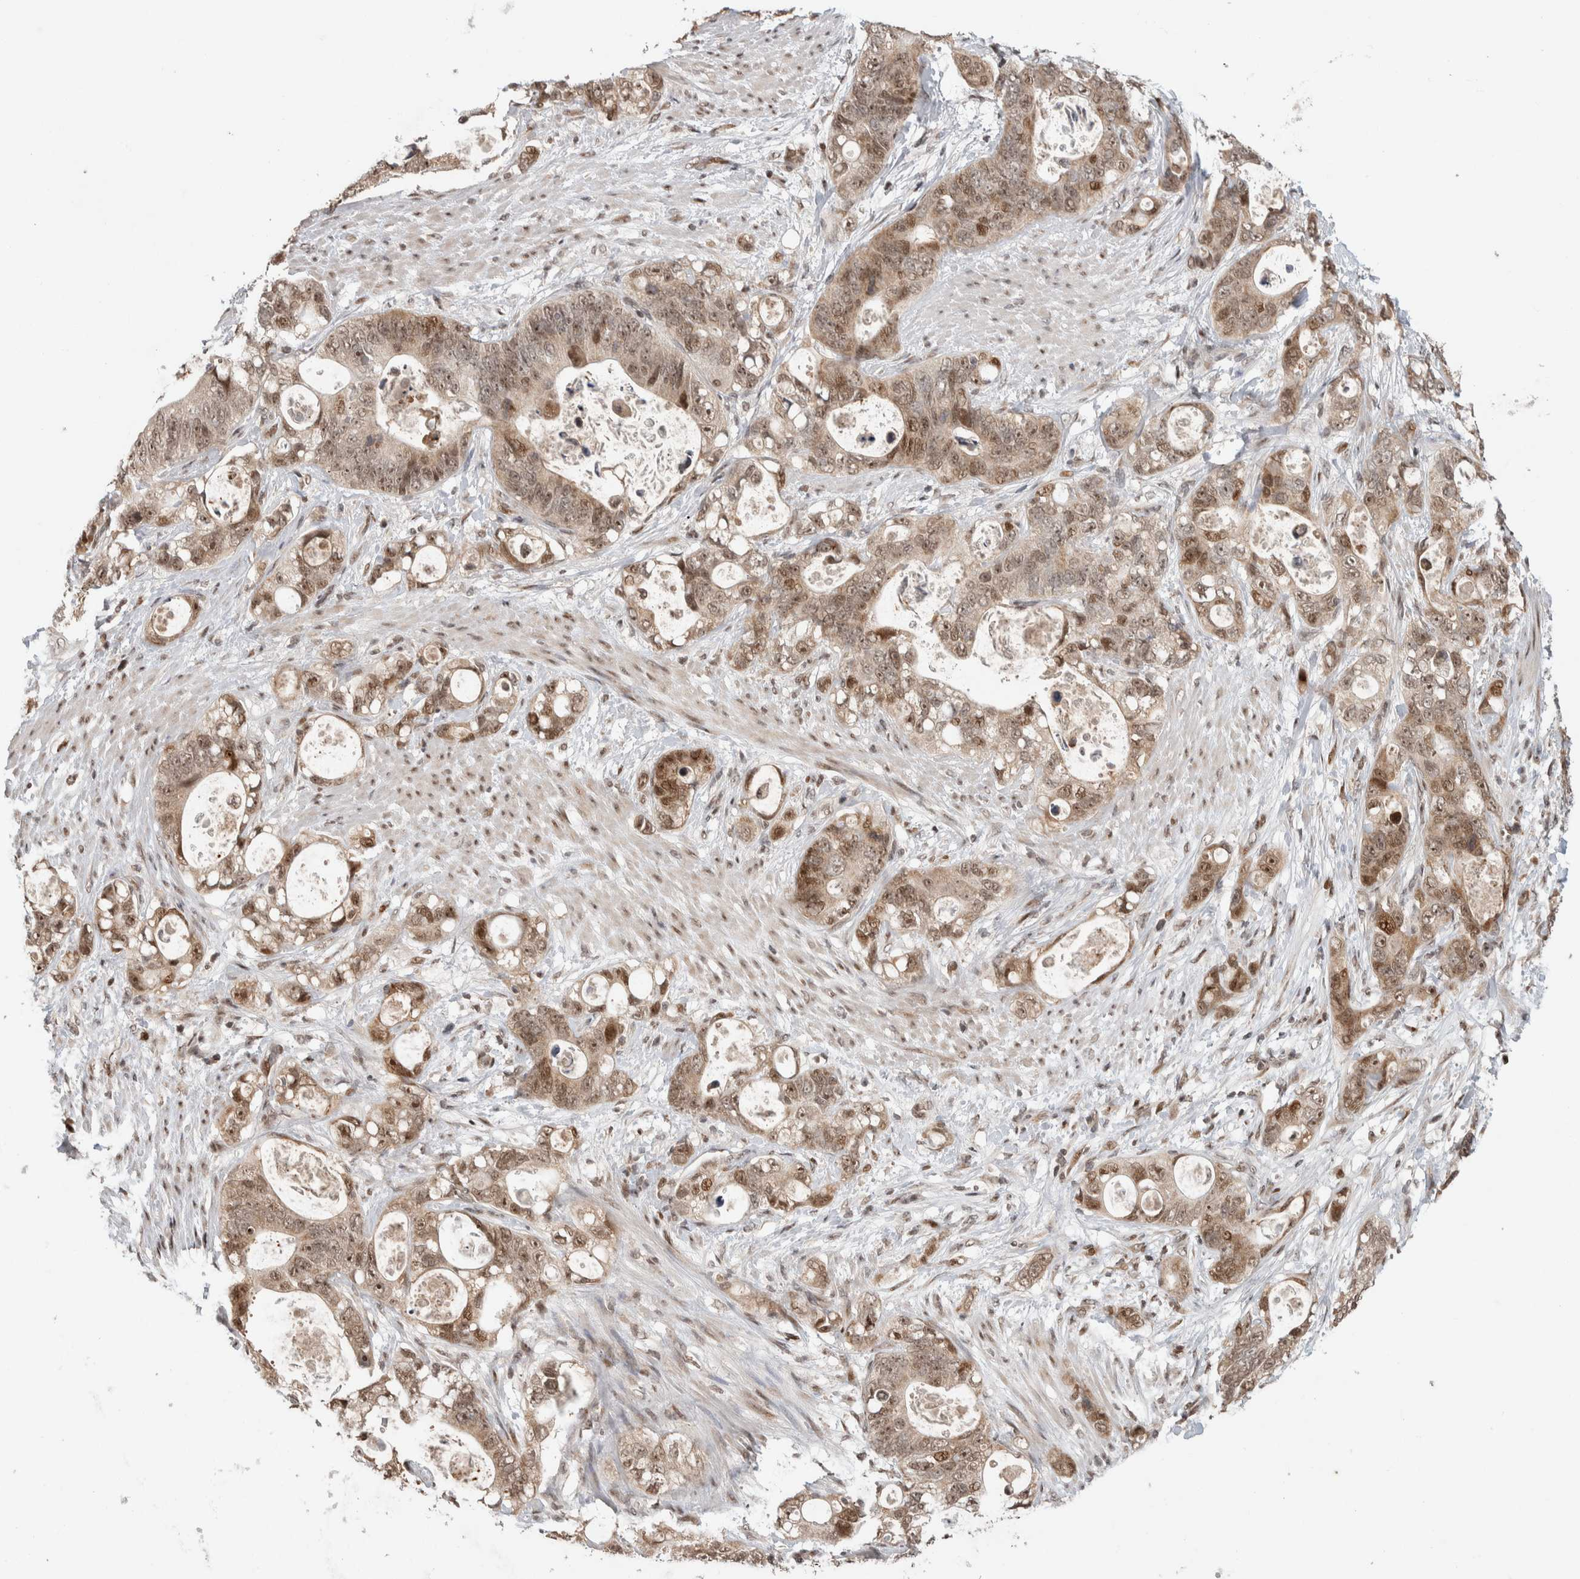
{"staining": {"intensity": "weak", "quantity": ">75%", "location": "nuclear"}, "tissue": "stomach cancer", "cell_type": "Tumor cells", "image_type": "cancer", "snomed": [{"axis": "morphology", "description": "Normal tissue, NOS"}, {"axis": "morphology", "description": "Adenocarcinoma, NOS"}, {"axis": "topography", "description": "Stomach"}], "caption": "Tumor cells demonstrate low levels of weak nuclear positivity in approximately >75% of cells in stomach cancer.", "gene": "ZNF521", "patient": {"sex": "female", "age": 89}}